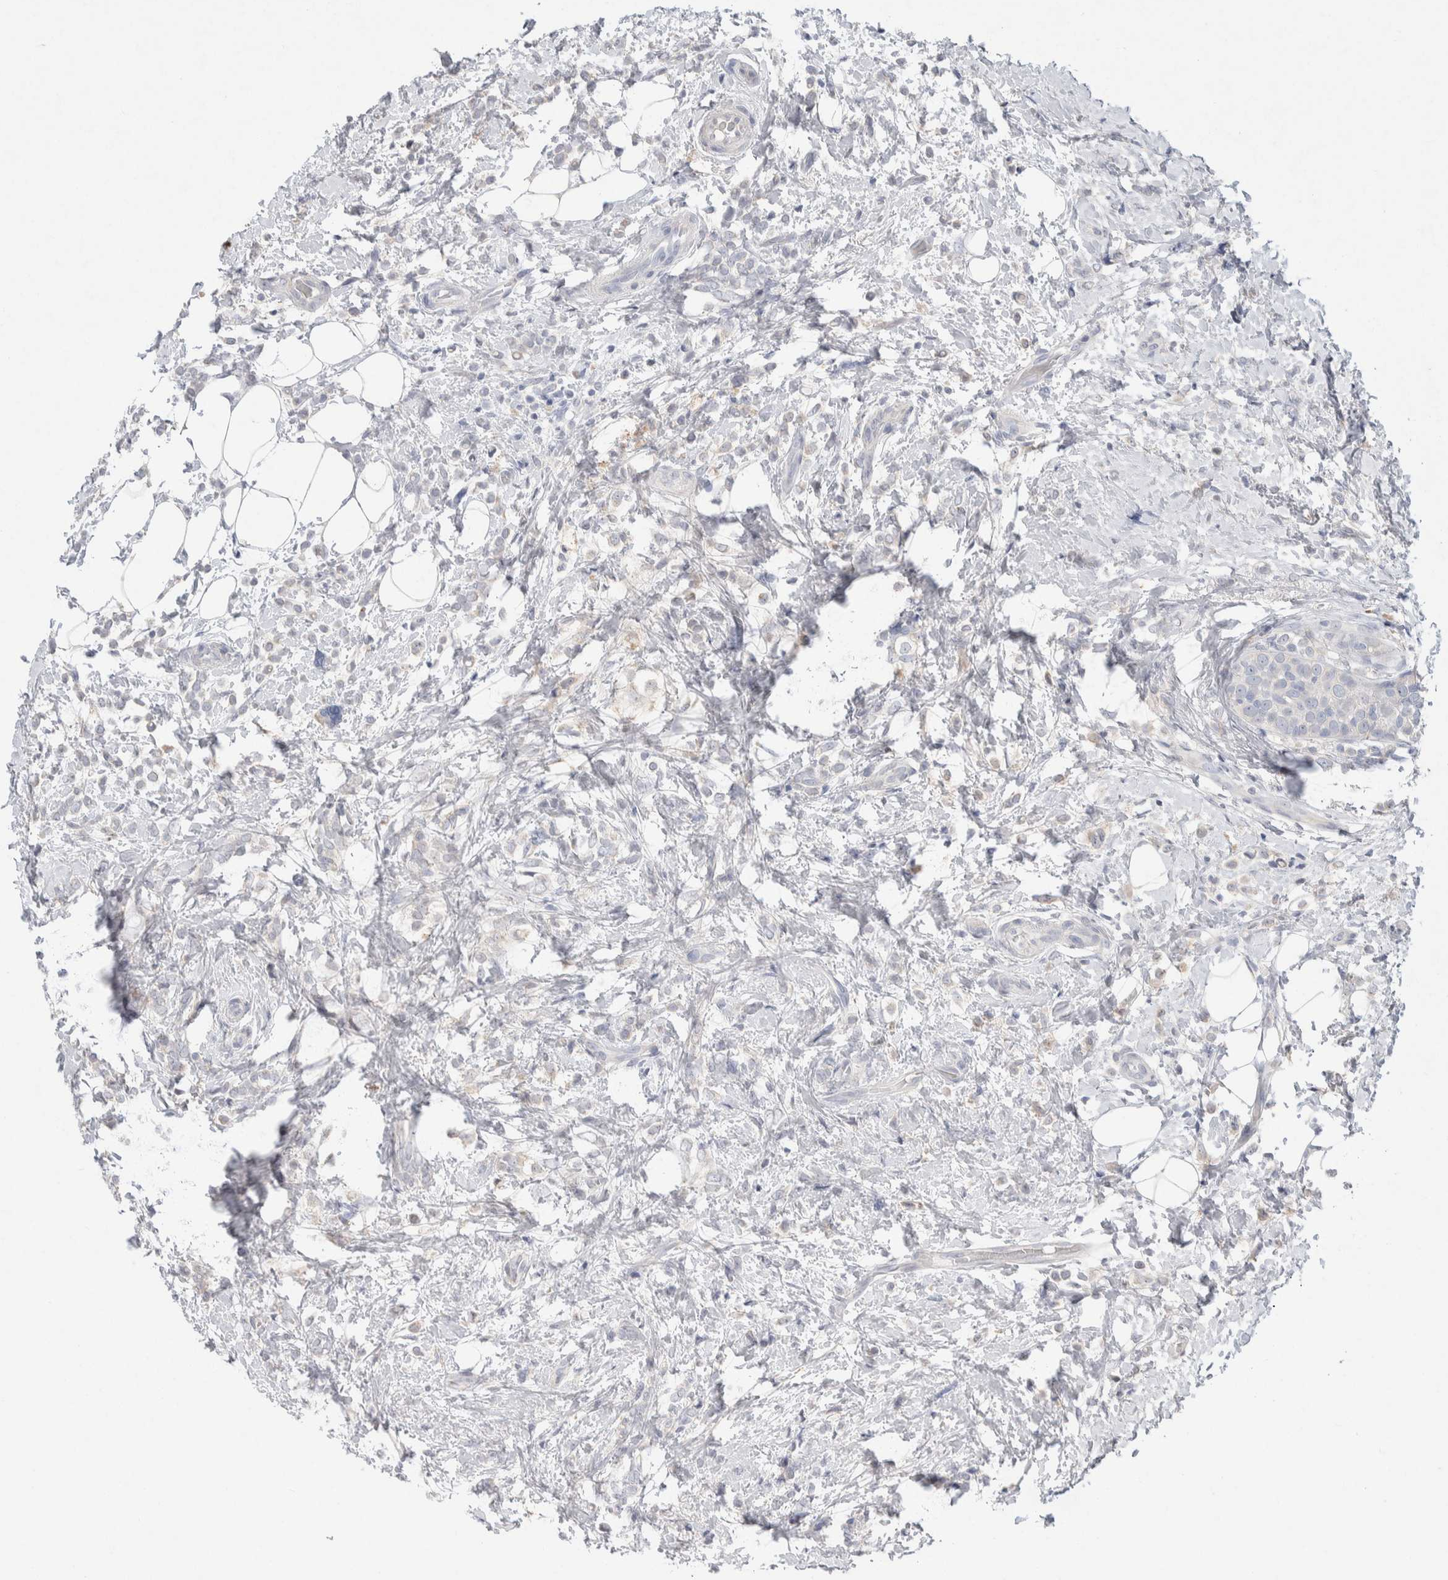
{"staining": {"intensity": "negative", "quantity": "none", "location": "none"}, "tissue": "breast cancer", "cell_type": "Tumor cells", "image_type": "cancer", "snomed": [{"axis": "morphology", "description": "Lobular carcinoma"}, {"axis": "topography", "description": "Breast"}], "caption": "A photomicrograph of lobular carcinoma (breast) stained for a protein shows no brown staining in tumor cells.", "gene": "CMTM4", "patient": {"sex": "female", "age": 50}}